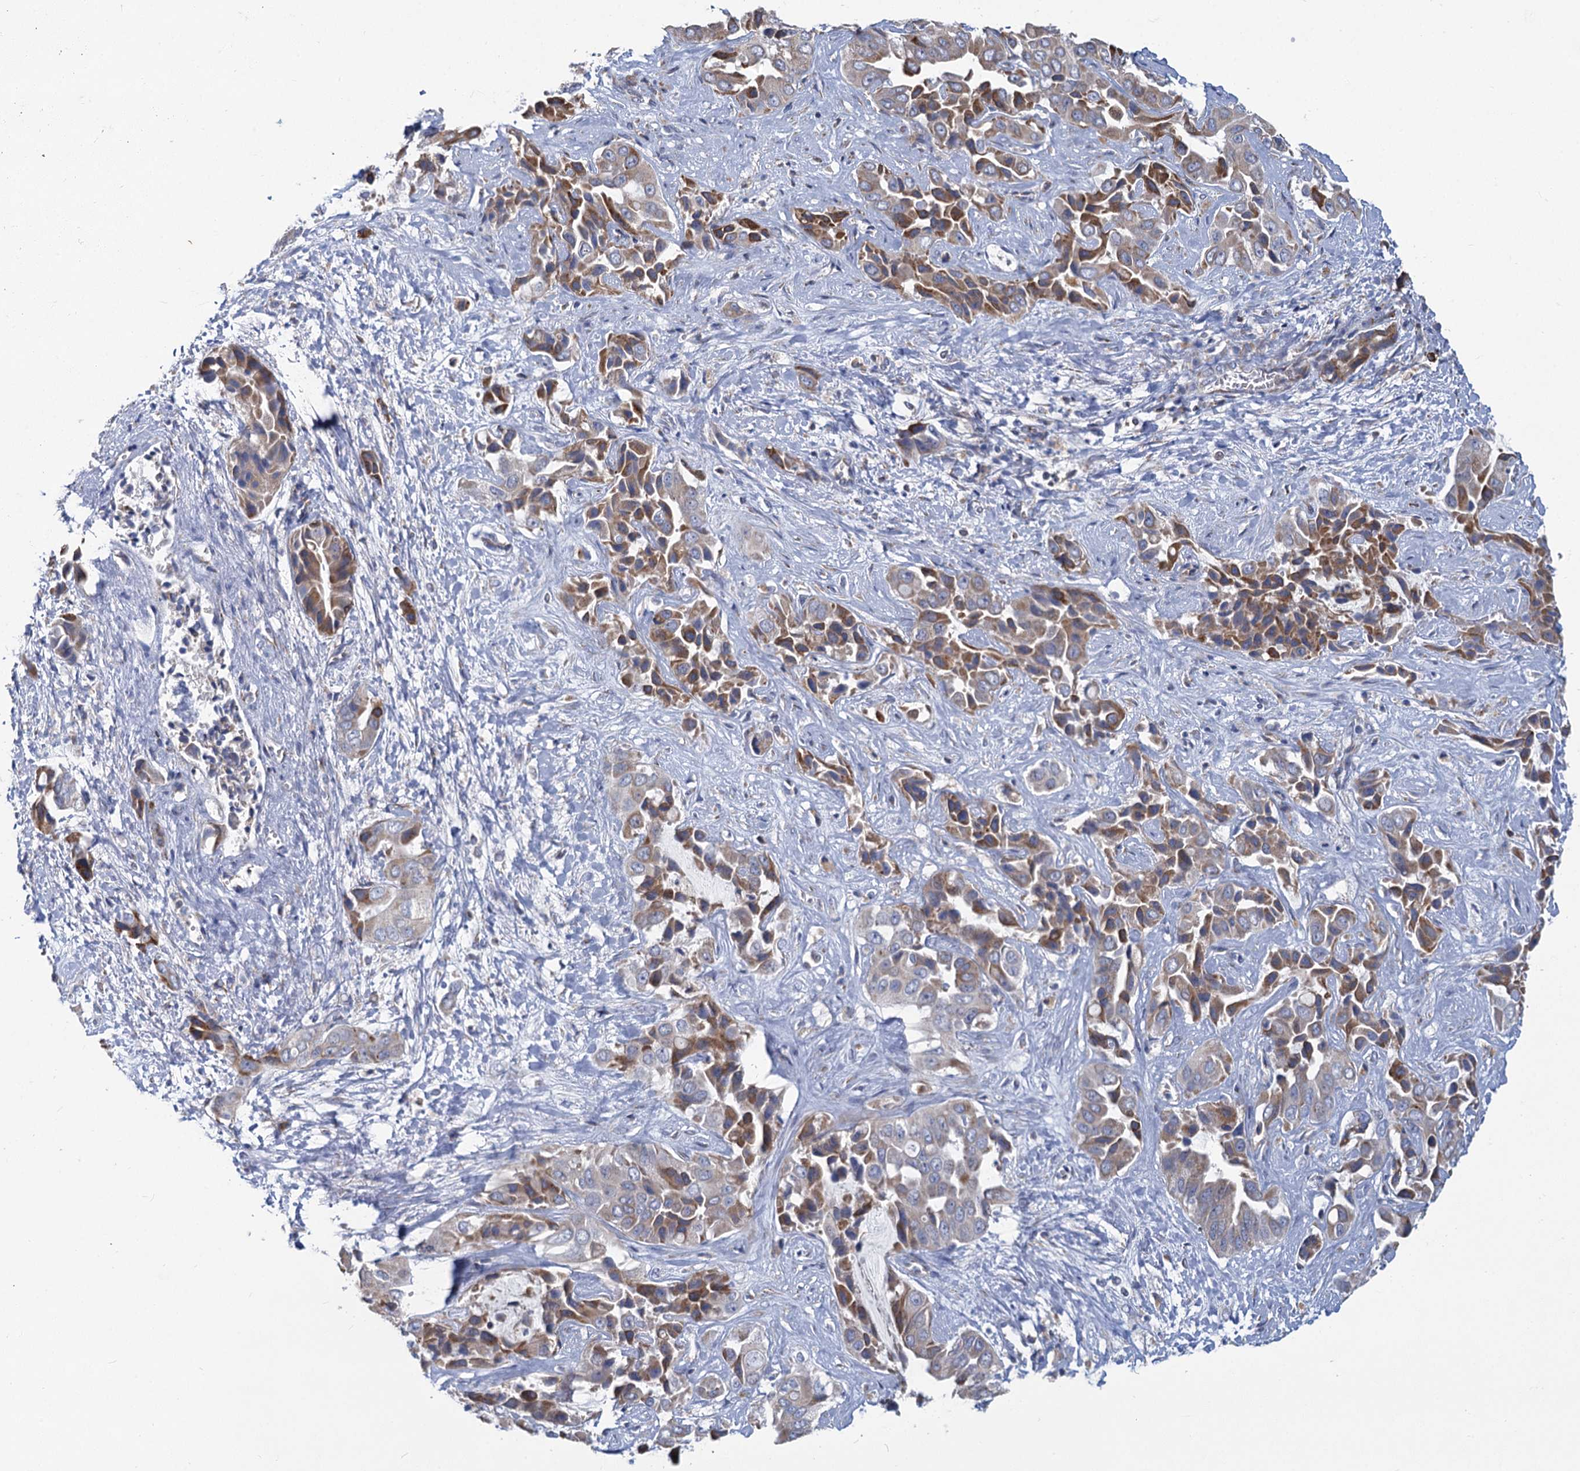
{"staining": {"intensity": "moderate", "quantity": "25%-75%", "location": "cytoplasmic/membranous"}, "tissue": "liver cancer", "cell_type": "Tumor cells", "image_type": "cancer", "snomed": [{"axis": "morphology", "description": "Cholangiocarcinoma"}, {"axis": "topography", "description": "Liver"}], "caption": "About 25%-75% of tumor cells in human liver cholangiocarcinoma reveal moderate cytoplasmic/membranous protein expression as visualized by brown immunohistochemical staining.", "gene": "PRSS35", "patient": {"sex": "female", "age": 52}}